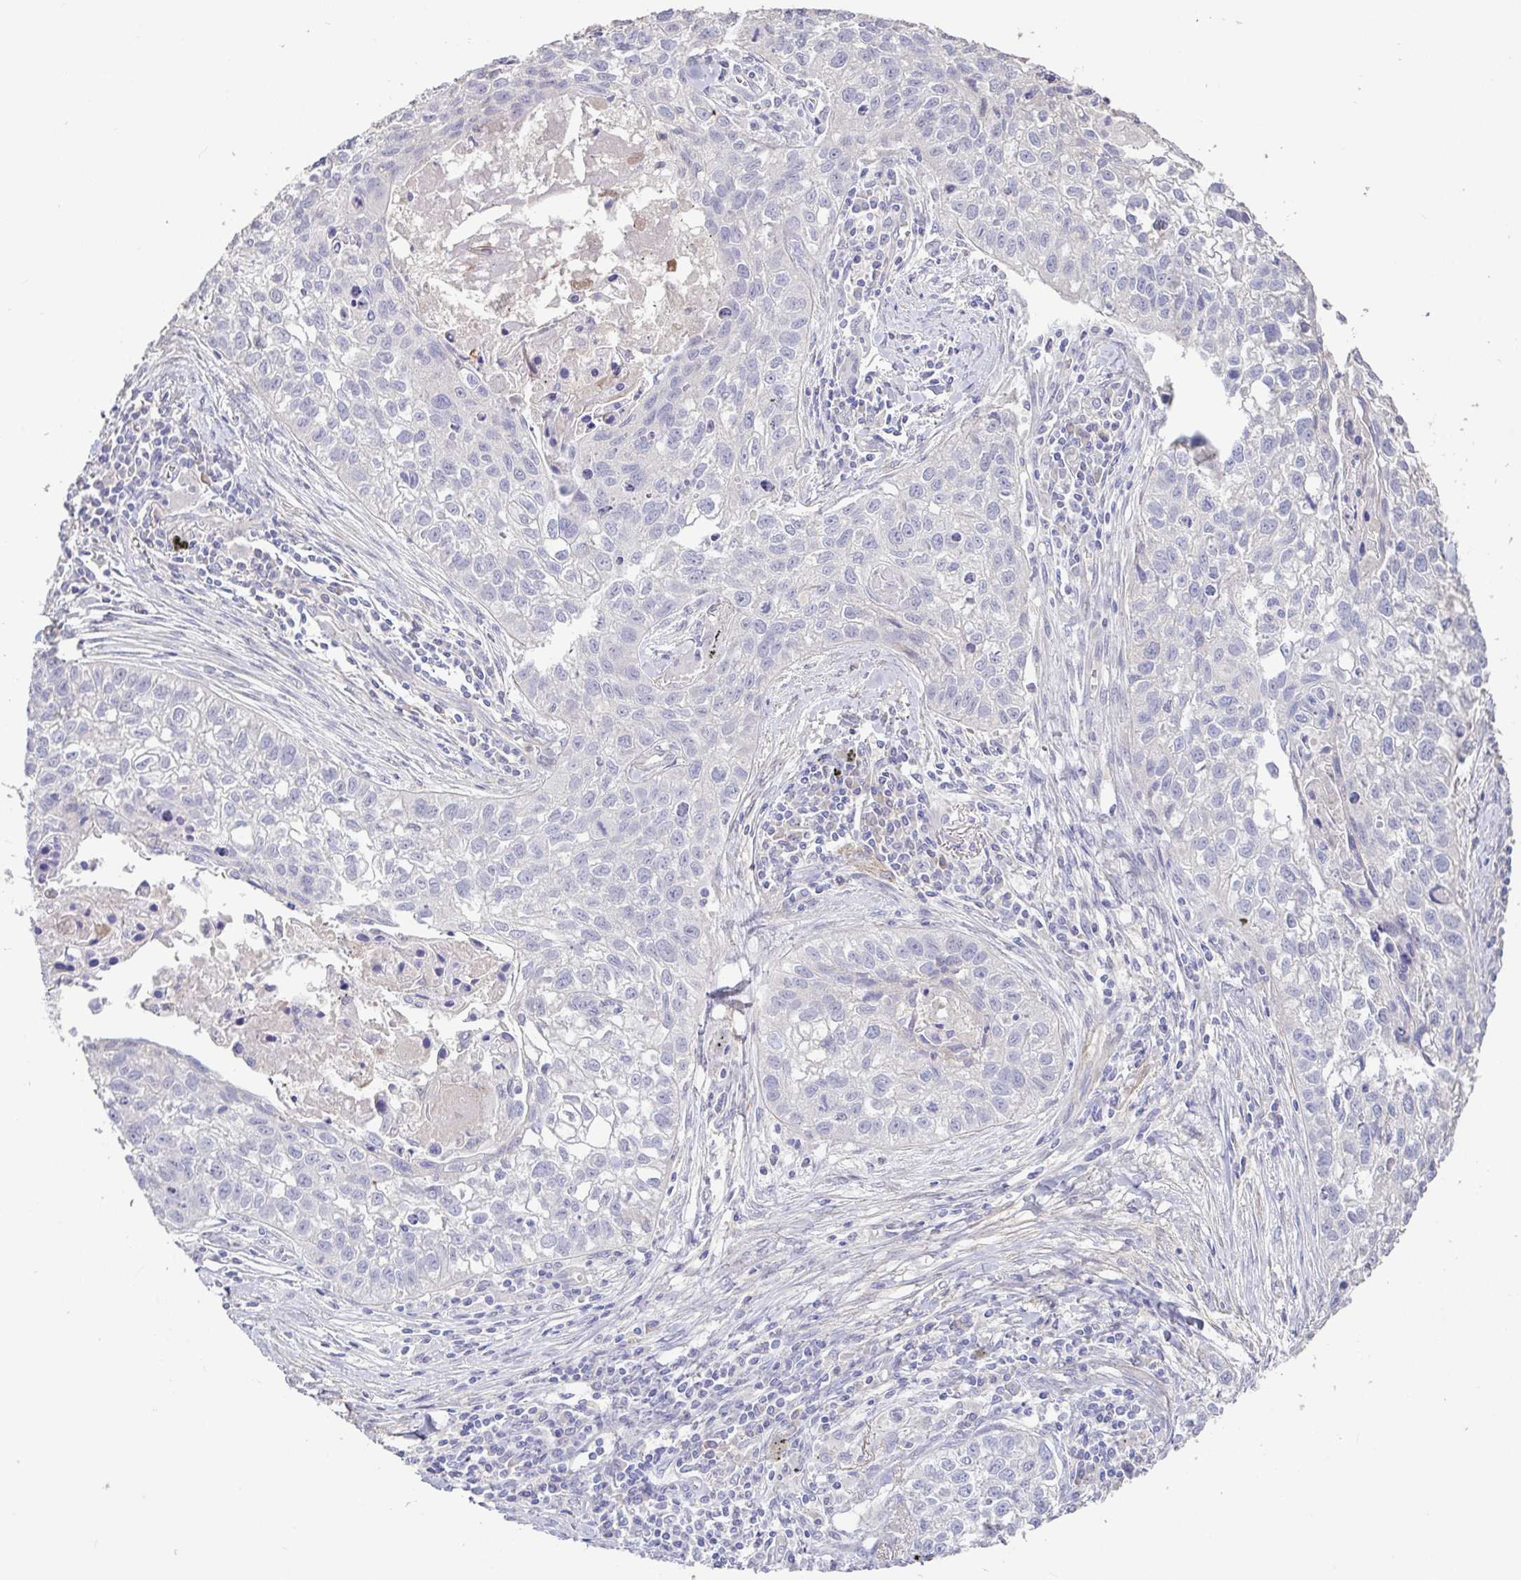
{"staining": {"intensity": "negative", "quantity": "none", "location": "none"}, "tissue": "lung cancer", "cell_type": "Tumor cells", "image_type": "cancer", "snomed": [{"axis": "morphology", "description": "Squamous cell carcinoma, NOS"}, {"axis": "topography", "description": "Lung"}], "caption": "An IHC photomicrograph of lung cancer is shown. There is no staining in tumor cells of lung cancer.", "gene": "PYGM", "patient": {"sex": "male", "age": 74}}